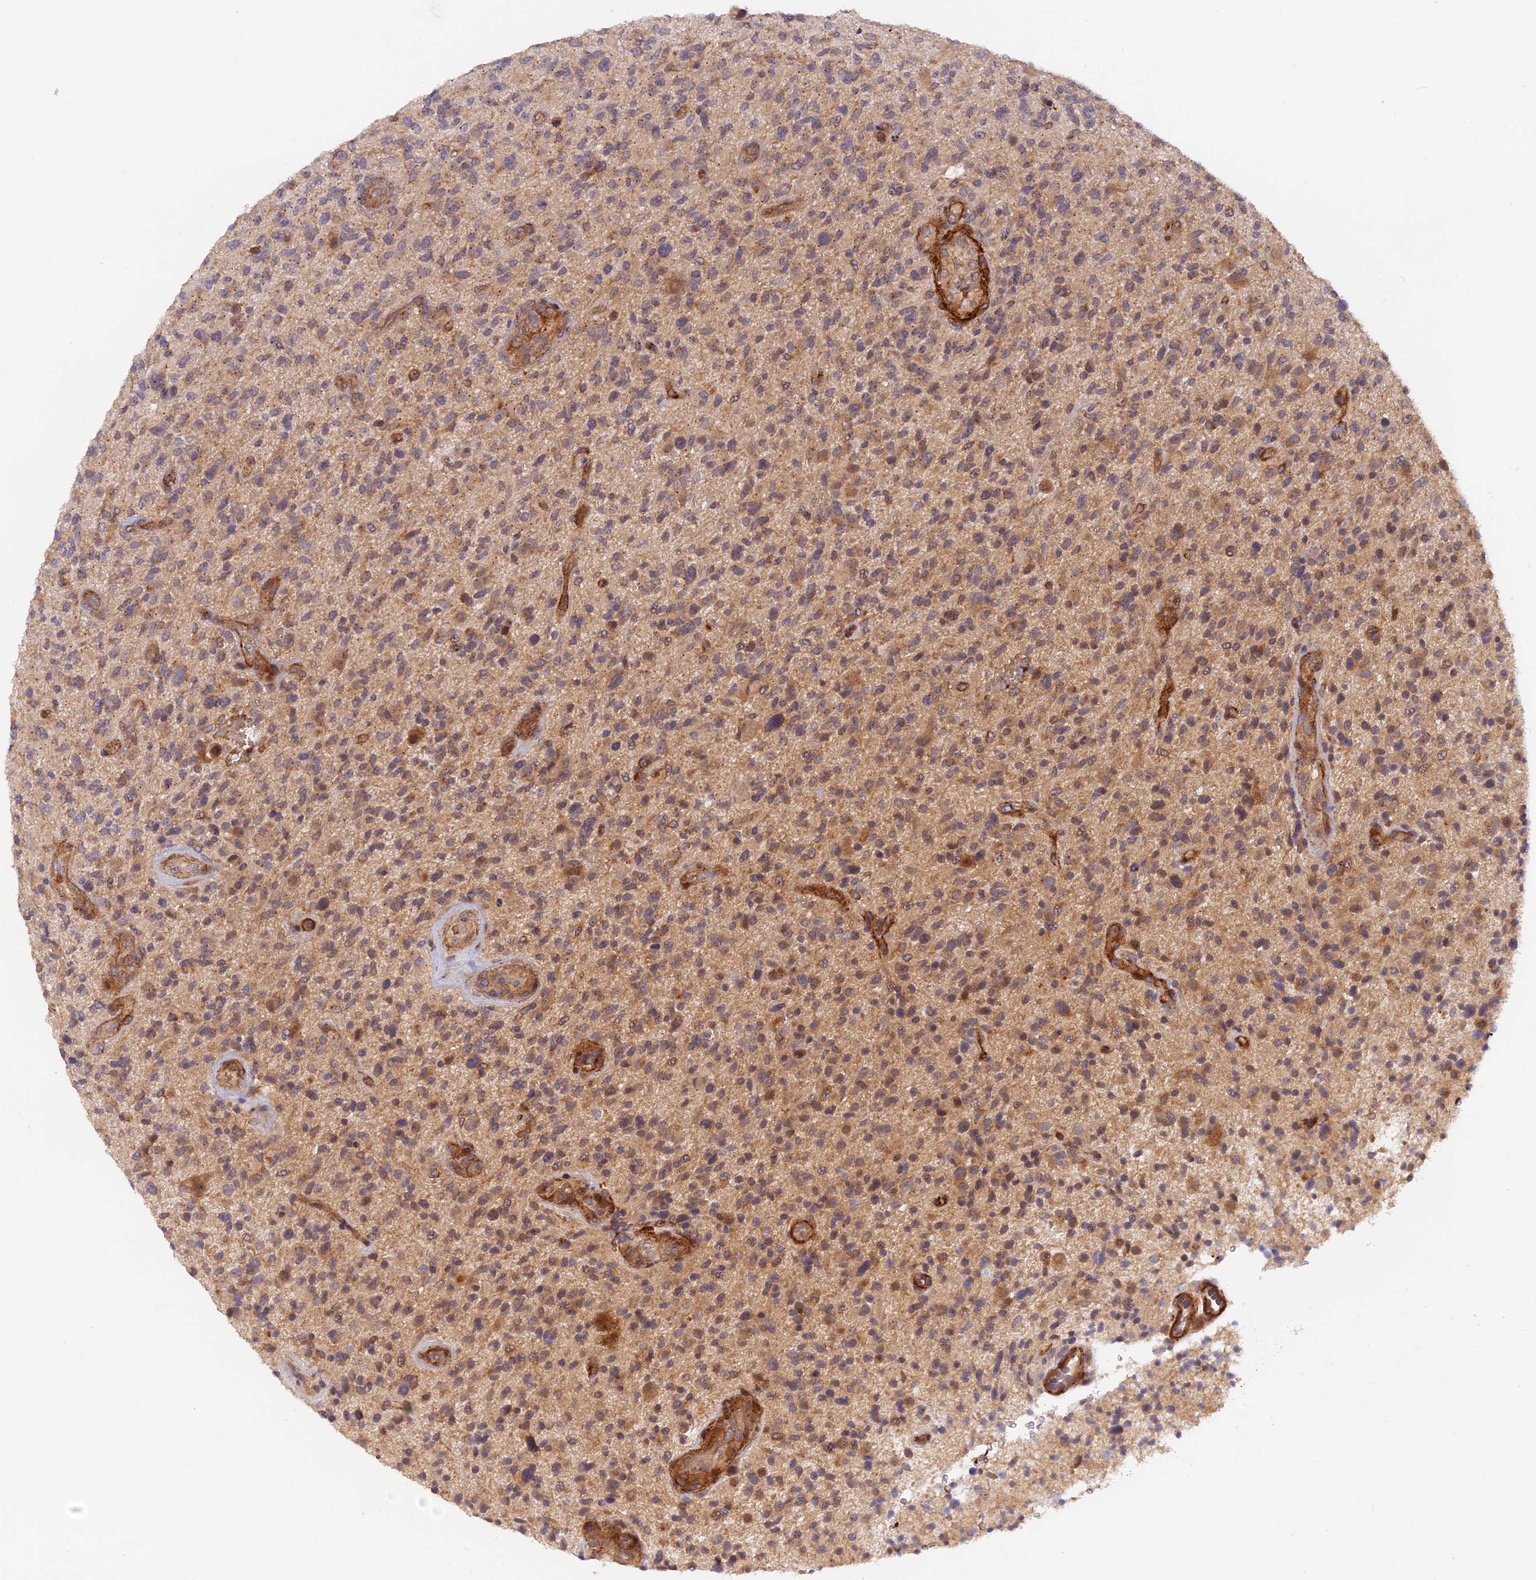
{"staining": {"intensity": "weak", "quantity": ">75%", "location": "cytoplasmic/membranous"}, "tissue": "glioma", "cell_type": "Tumor cells", "image_type": "cancer", "snomed": [{"axis": "morphology", "description": "Glioma, malignant, High grade"}, {"axis": "topography", "description": "Brain"}], "caption": "DAB immunohistochemical staining of malignant glioma (high-grade) demonstrates weak cytoplasmic/membranous protein expression in about >75% of tumor cells.", "gene": "WDFY4", "patient": {"sex": "male", "age": 47}}